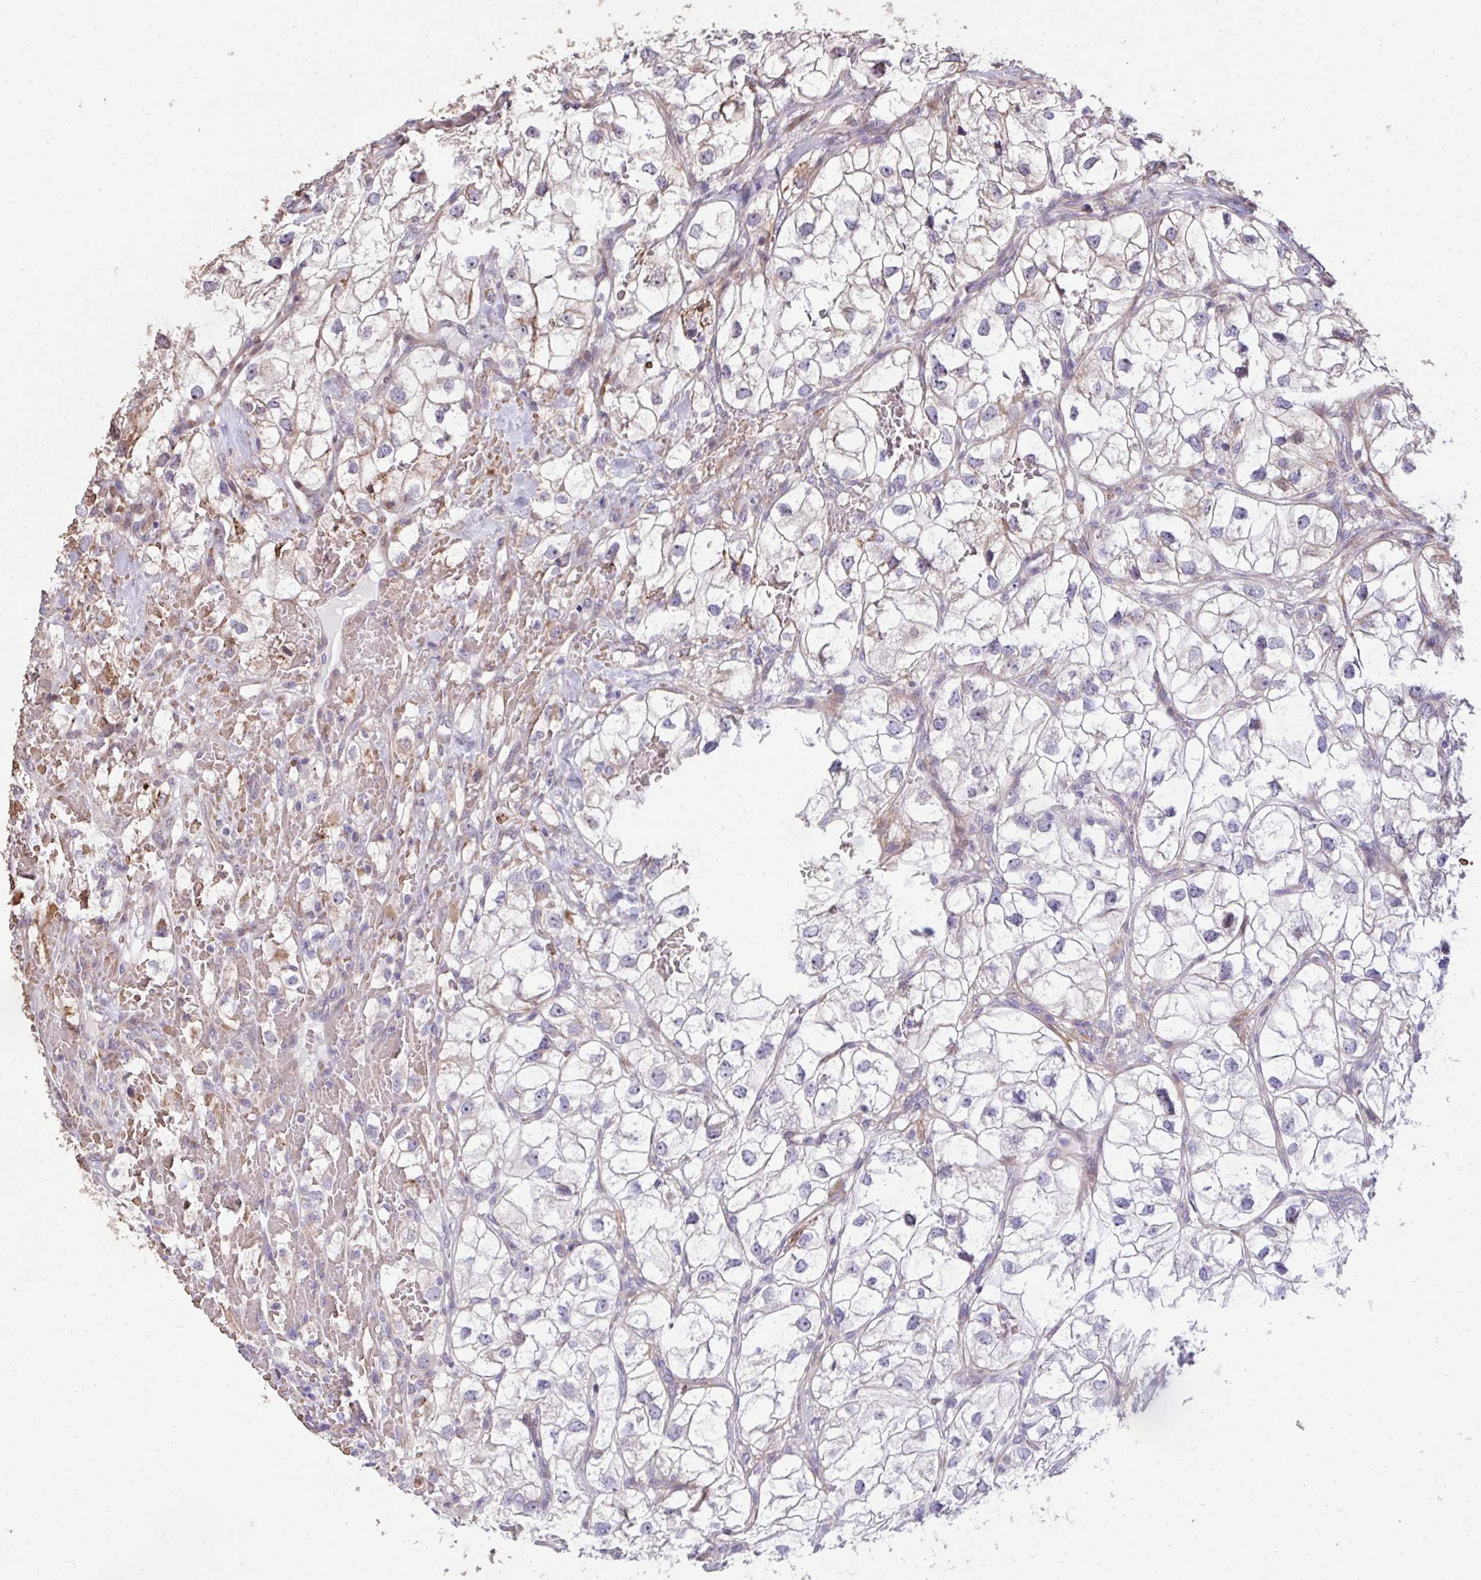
{"staining": {"intensity": "negative", "quantity": "none", "location": "none"}, "tissue": "renal cancer", "cell_type": "Tumor cells", "image_type": "cancer", "snomed": [{"axis": "morphology", "description": "Adenocarcinoma, NOS"}, {"axis": "topography", "description": "Kidney"}], "caption": "This is an IHC micrograph of renal adenocarcinoma. There is no positivity in tumor cells.", "gene": "FIBCD1", "patient": {"sex": "male", "age": 59}}